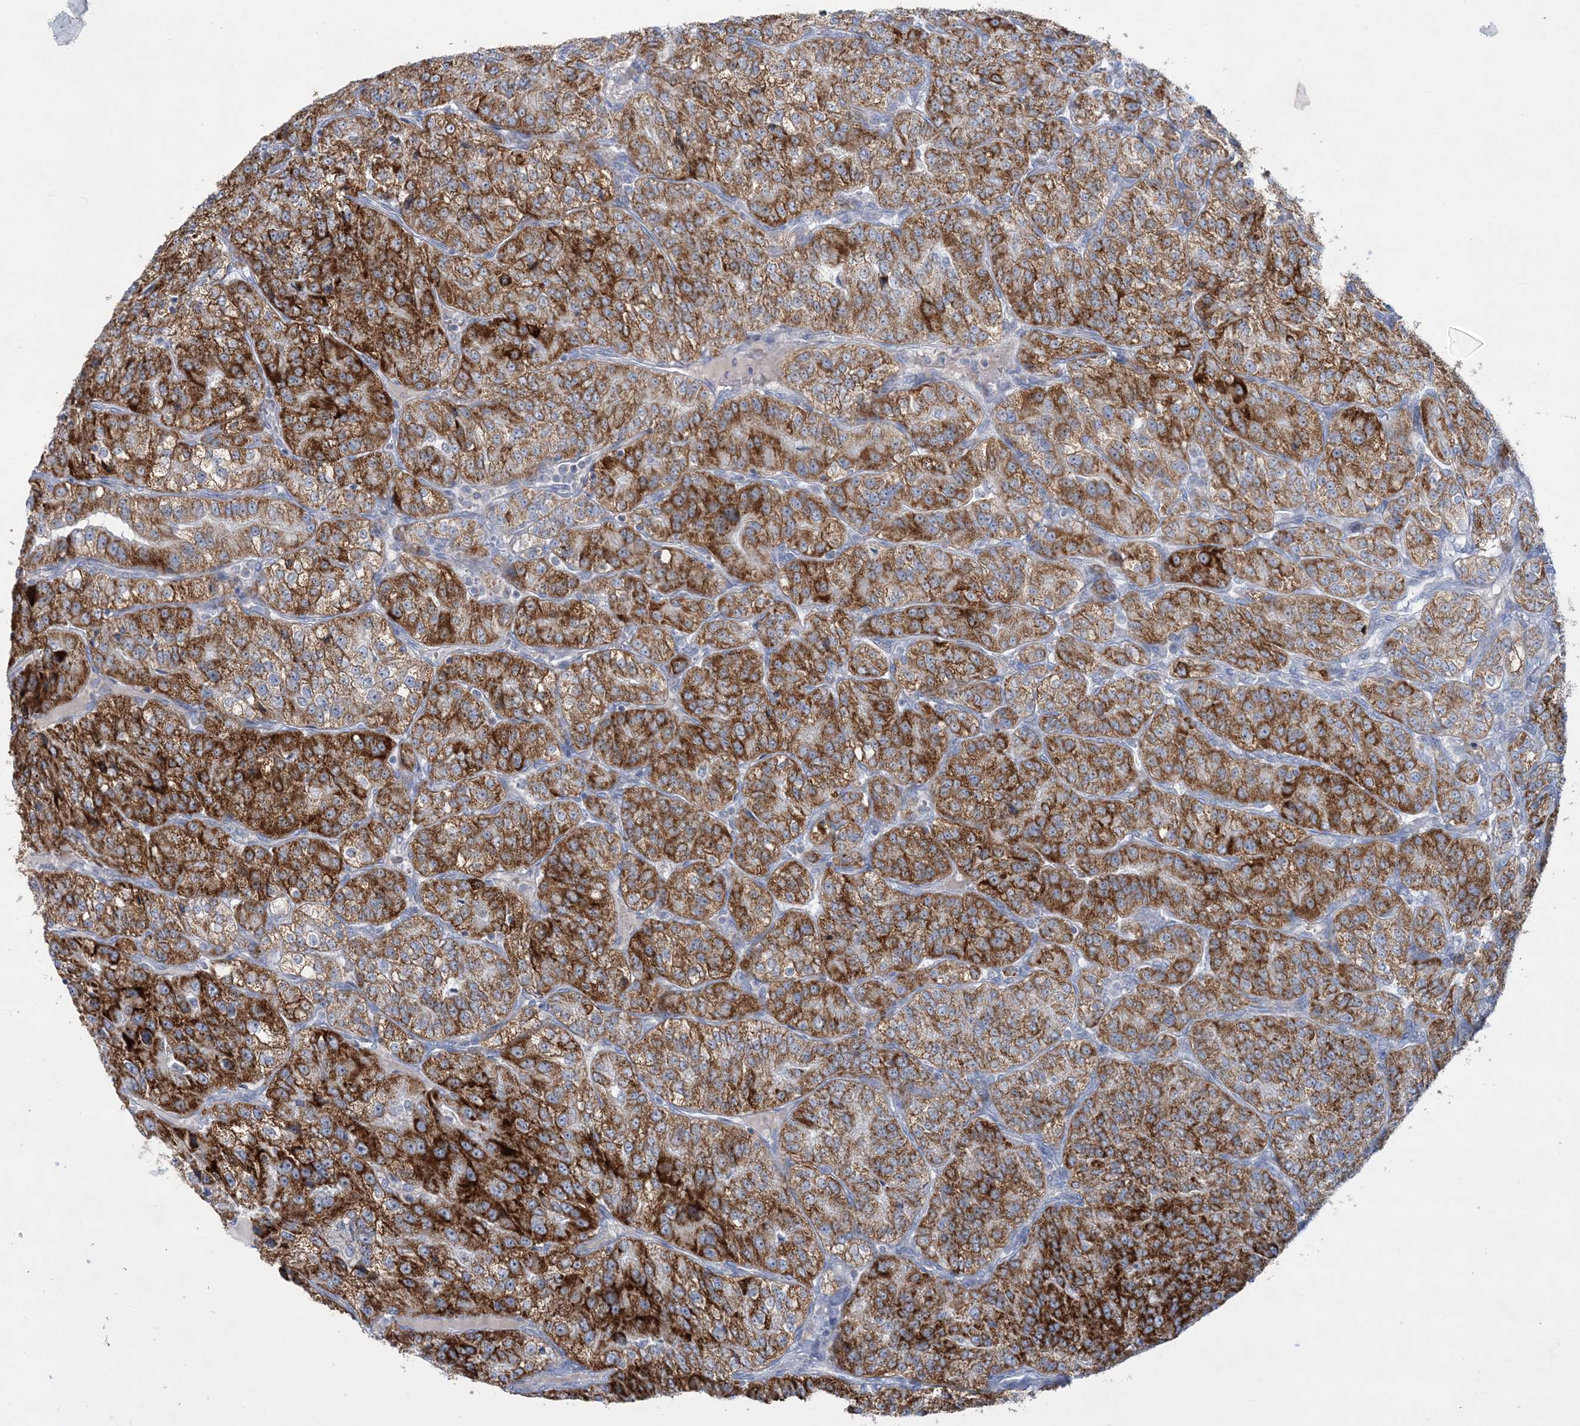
{"staining": {"intensity": "strong", "quantity": ">75%", "location": "cytoplasmic/membranous"}, "tissue": "renal cancer", "cell_type": "Tumor cells", "image_type": "cancer", "snomed": [{"axis": "morphology", "description": "Adenocarcinoma, NOS"}, {"axis": "topography", "description": "Kidney"}], "caption": "Tumor cells demonstrate high levels of strong cytoplasmic/membranous staining in approximately >75% of cells in human renal cancer (adenocarcinoma).", "gene": "TBC1D7", "patient": {"sex": "female", "age": 63}}